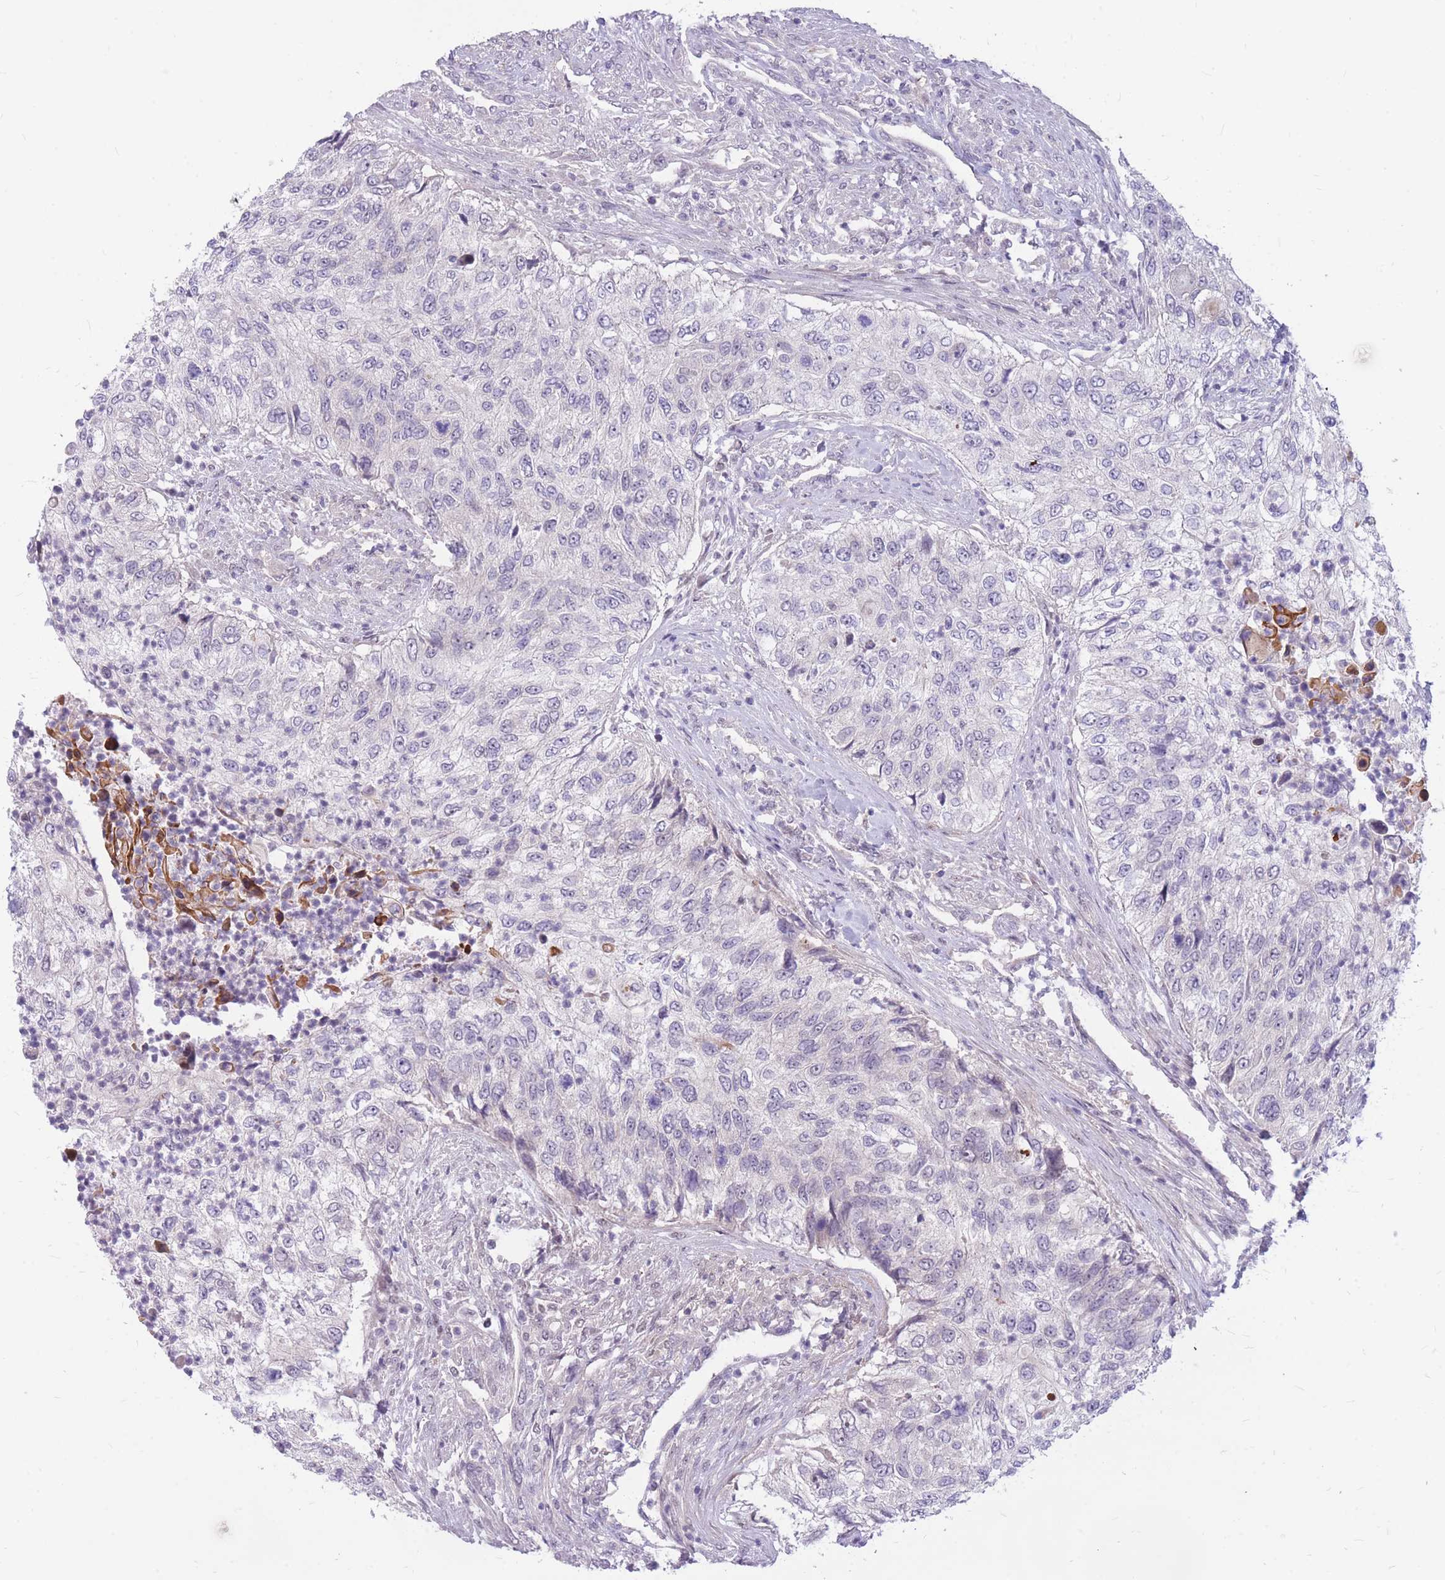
{"staining": {"intensity": "negative", "quantity": "none", "location": "none"}, "tissue": "urothelial cancer", "cell_type": "Tumor cells", "image_type": "cancer", "snomed": [{"axis": "morphology", "description": "Urothelial carcinoma, High grade"}, {"axis": "topography", "description": "Urinary bladder"}], "caption": "DAB immunohistochemical staining of high-grade urothelial carcinoma reveals no significant staining in tumor cells.", "gene": "ERCC2", "patient": {"sex": "female", "age": 60}}